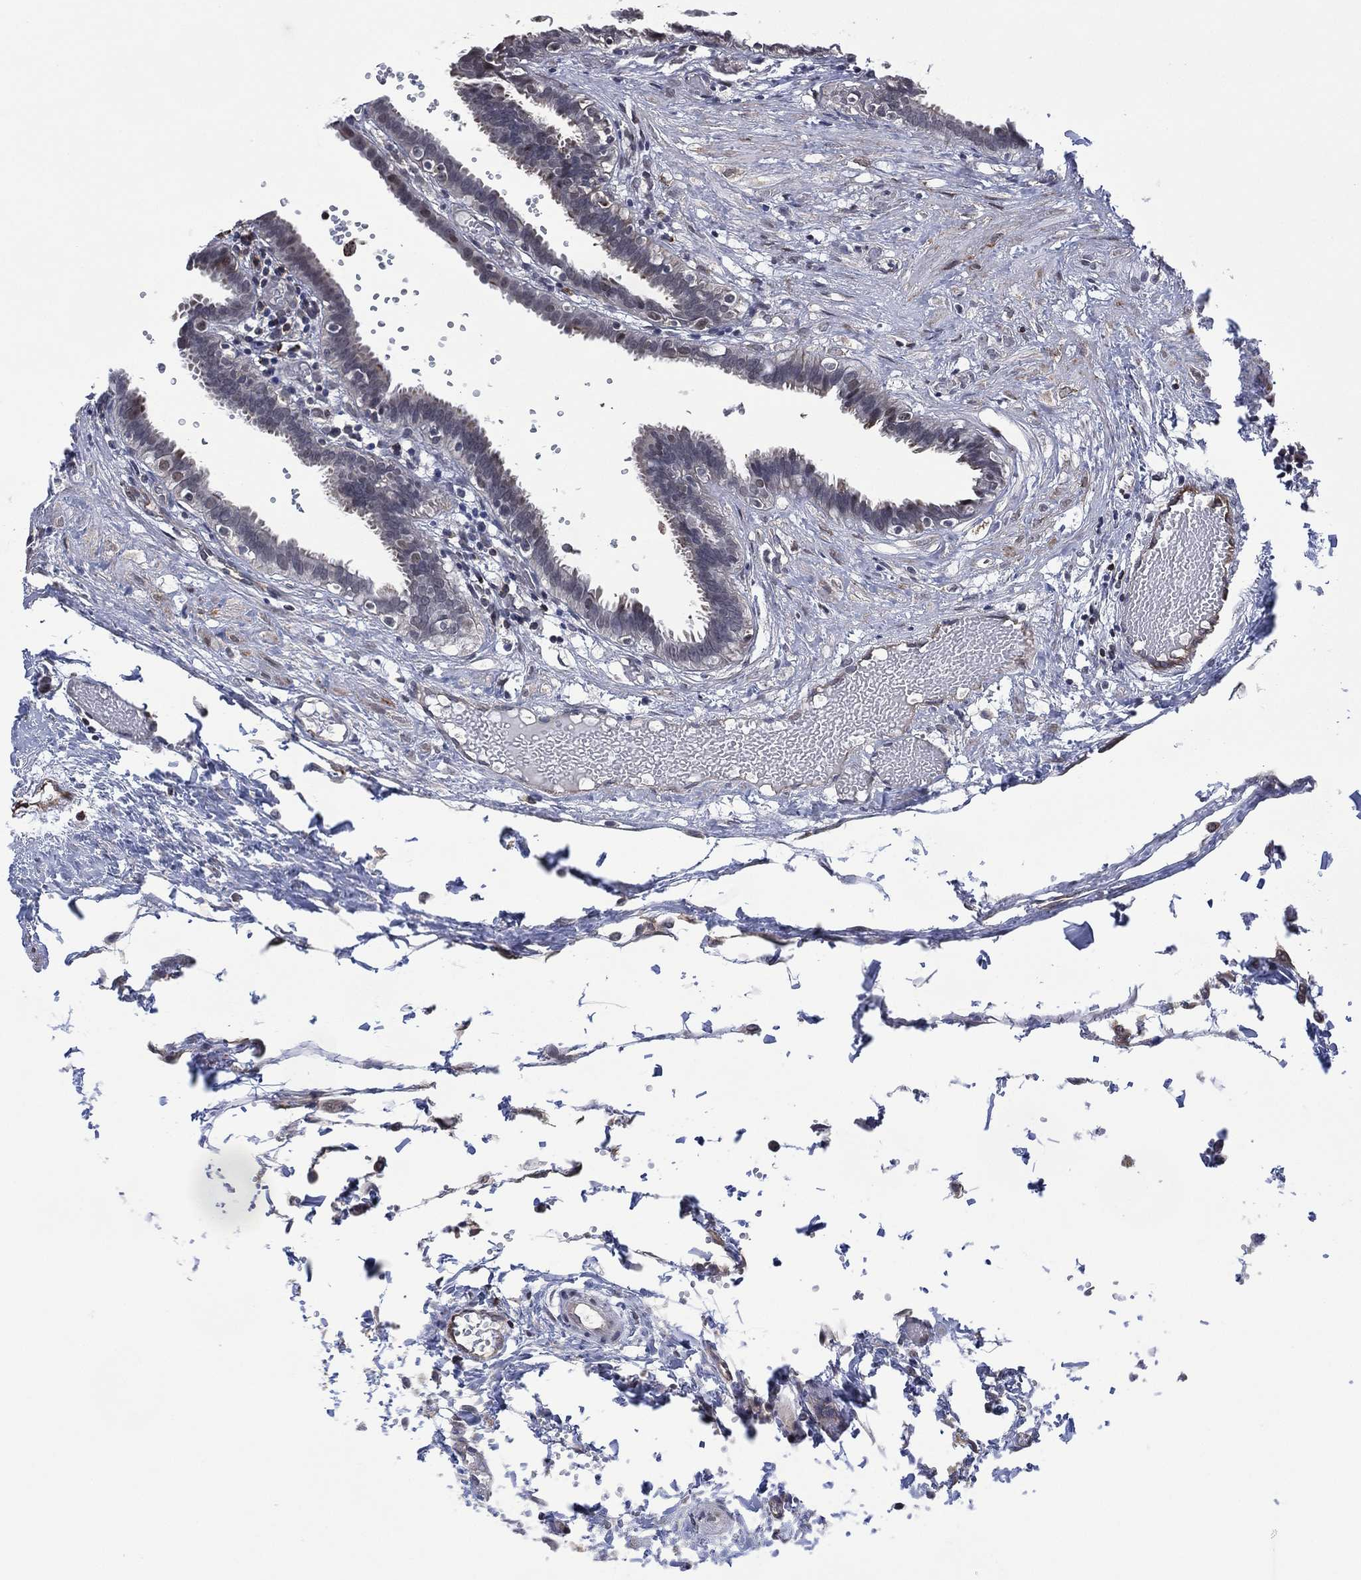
{"staining": {"intensity": "moderate", "quantity": "<25%", "location": "cytoplasmic/membranous"}, "tissue": "fallopian tube", "cell_type": "Glandular cells", "image_type": "normal", "snomed": [{"axis": "morphology", "description": "Normal tissue, NOS"}, {"axis": "topography", "description": "Fallopian tube"}], "caption": "A micrograph showing moderate cytoplasmic/membranous expression in about <25% of glandular cells in benign fallopian tube, as visualized by brown immunohistochemical staining.", "gene": "DPP4", "patient": {"sex": "female", "age": 37}}